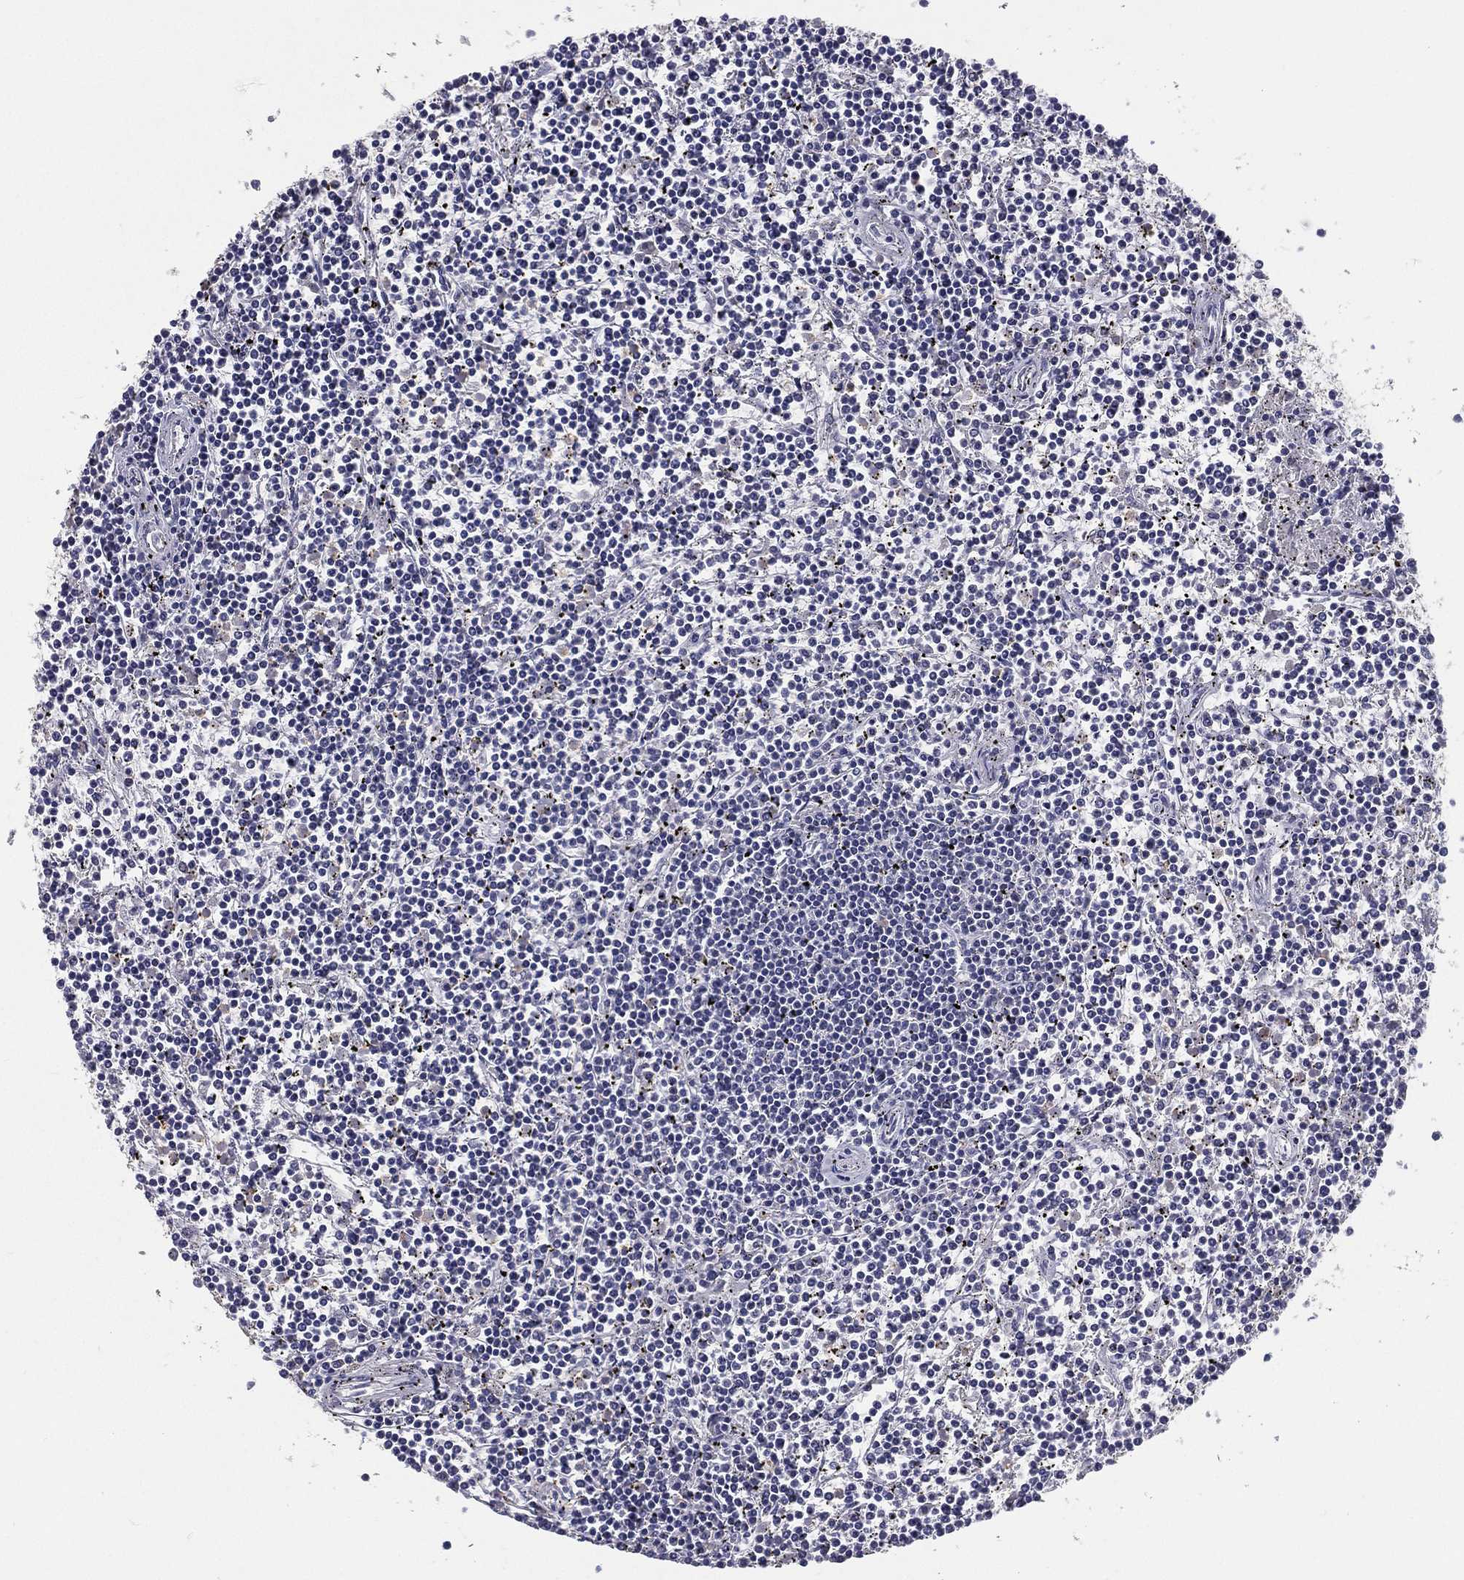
{"staining": {"intensity": "negative", "quantity": "none", "location": "none"}, "tissue": "lymphoma", "cell_type": "Tumor cells", "image_type": "cancer", "snomed": [{"axis": "morphology", "description": "Malignant lymphoma, non-Hodgkin's type, Low grade"}, {"axis": "topography", "description": "Spleen"}], "caption": "Lymphoma was stained to show a protein in brown. There is no significant staining in tumor cells.", "gene": "PCSK1", "patient": {"sex": "female", "age": 19}}